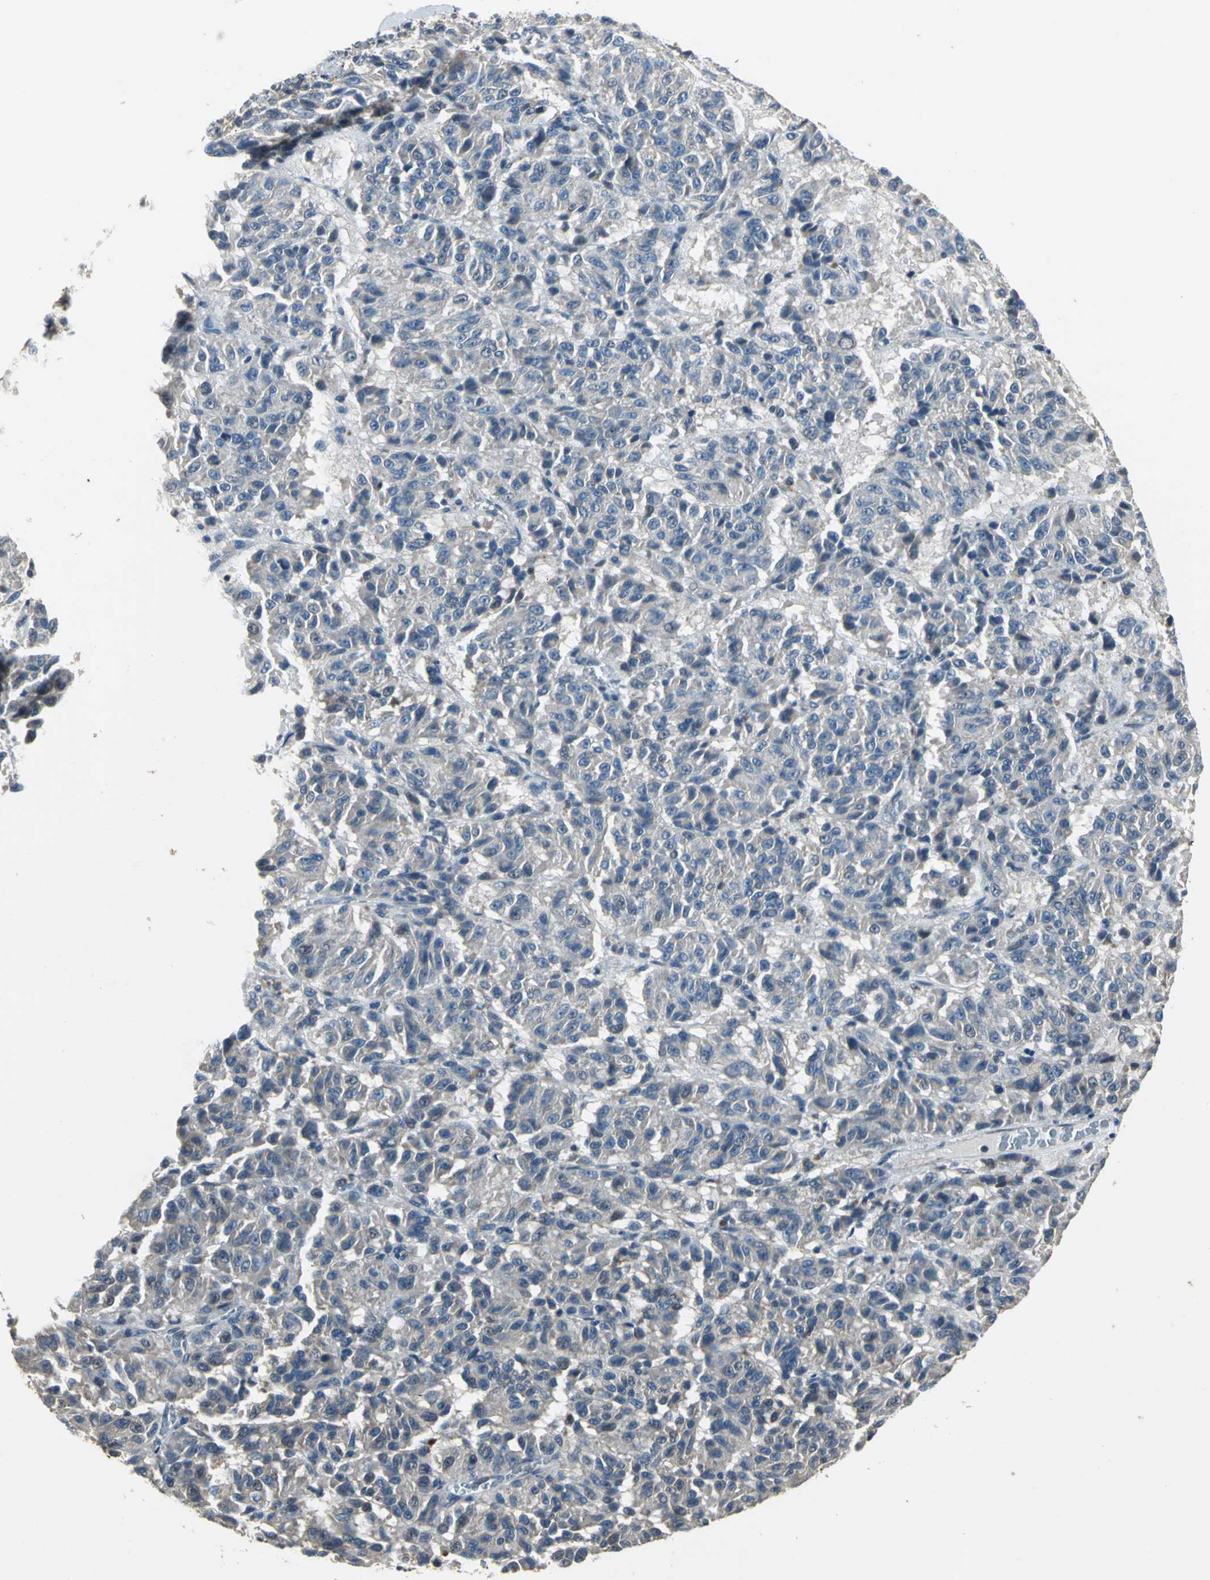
{"staining": {"intensity": "weak", "quantity": "<25%", "location": "cytoplasmic/membranous"}, "tissue": "melanoma", "cell_type": "Tumor cells", "image_type": "cancer", "snomed": [{"axis": "morphology", "description": "Malignant melanoma, Metastatic site"}, {"axis": "topography", "description": "Lung"}], "caption": "Image shows no significant protein staining in tumor cells of malignant melanoma (metastatic site).", "gene": "JADE3", "patient": {"sex": "male", "age": 64}}